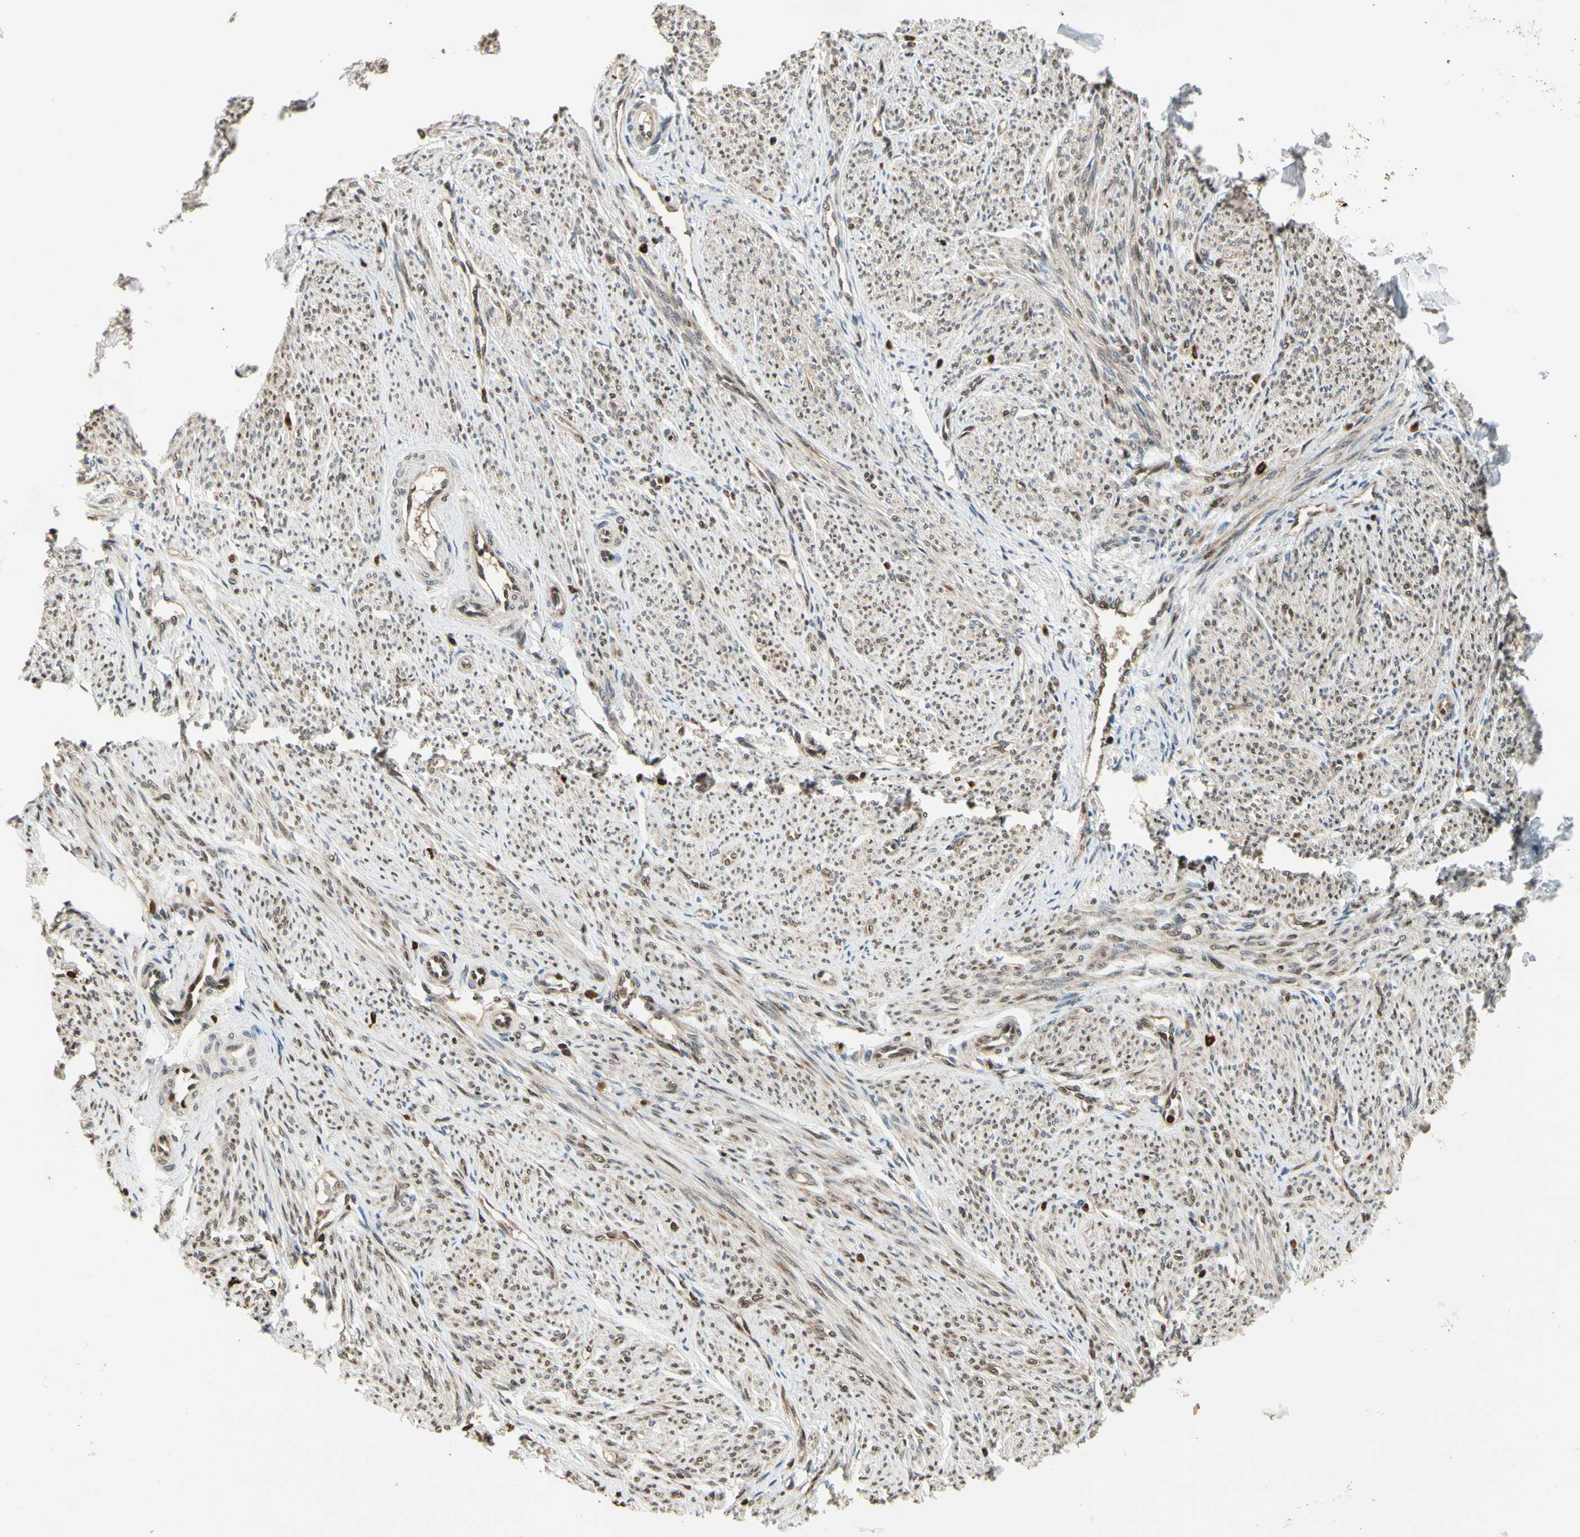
{"staining": {"intensity": "weak", "quantity": ">75%", "location": "nuclear"}, "tissue": "smooth muscle", "cell_type": "Smooth muscle cells", "image_type": "normal", "snomed": [{"axis": "morphology", "description": "Normal tissue, NOS"}, {"axis": "topography", "description": "Smooth muscle"}], "caption": "Smooth muscle cells display weak nuclear positivity in about >75% of cells in unremarkable smooth muscle. The protein is stained brown, and the nuclei are stained in blue (DAB IHC with brightfield microscopy, high magnification).", "gene": "GSR", "patient": {"sex": "female", "age": 65}}